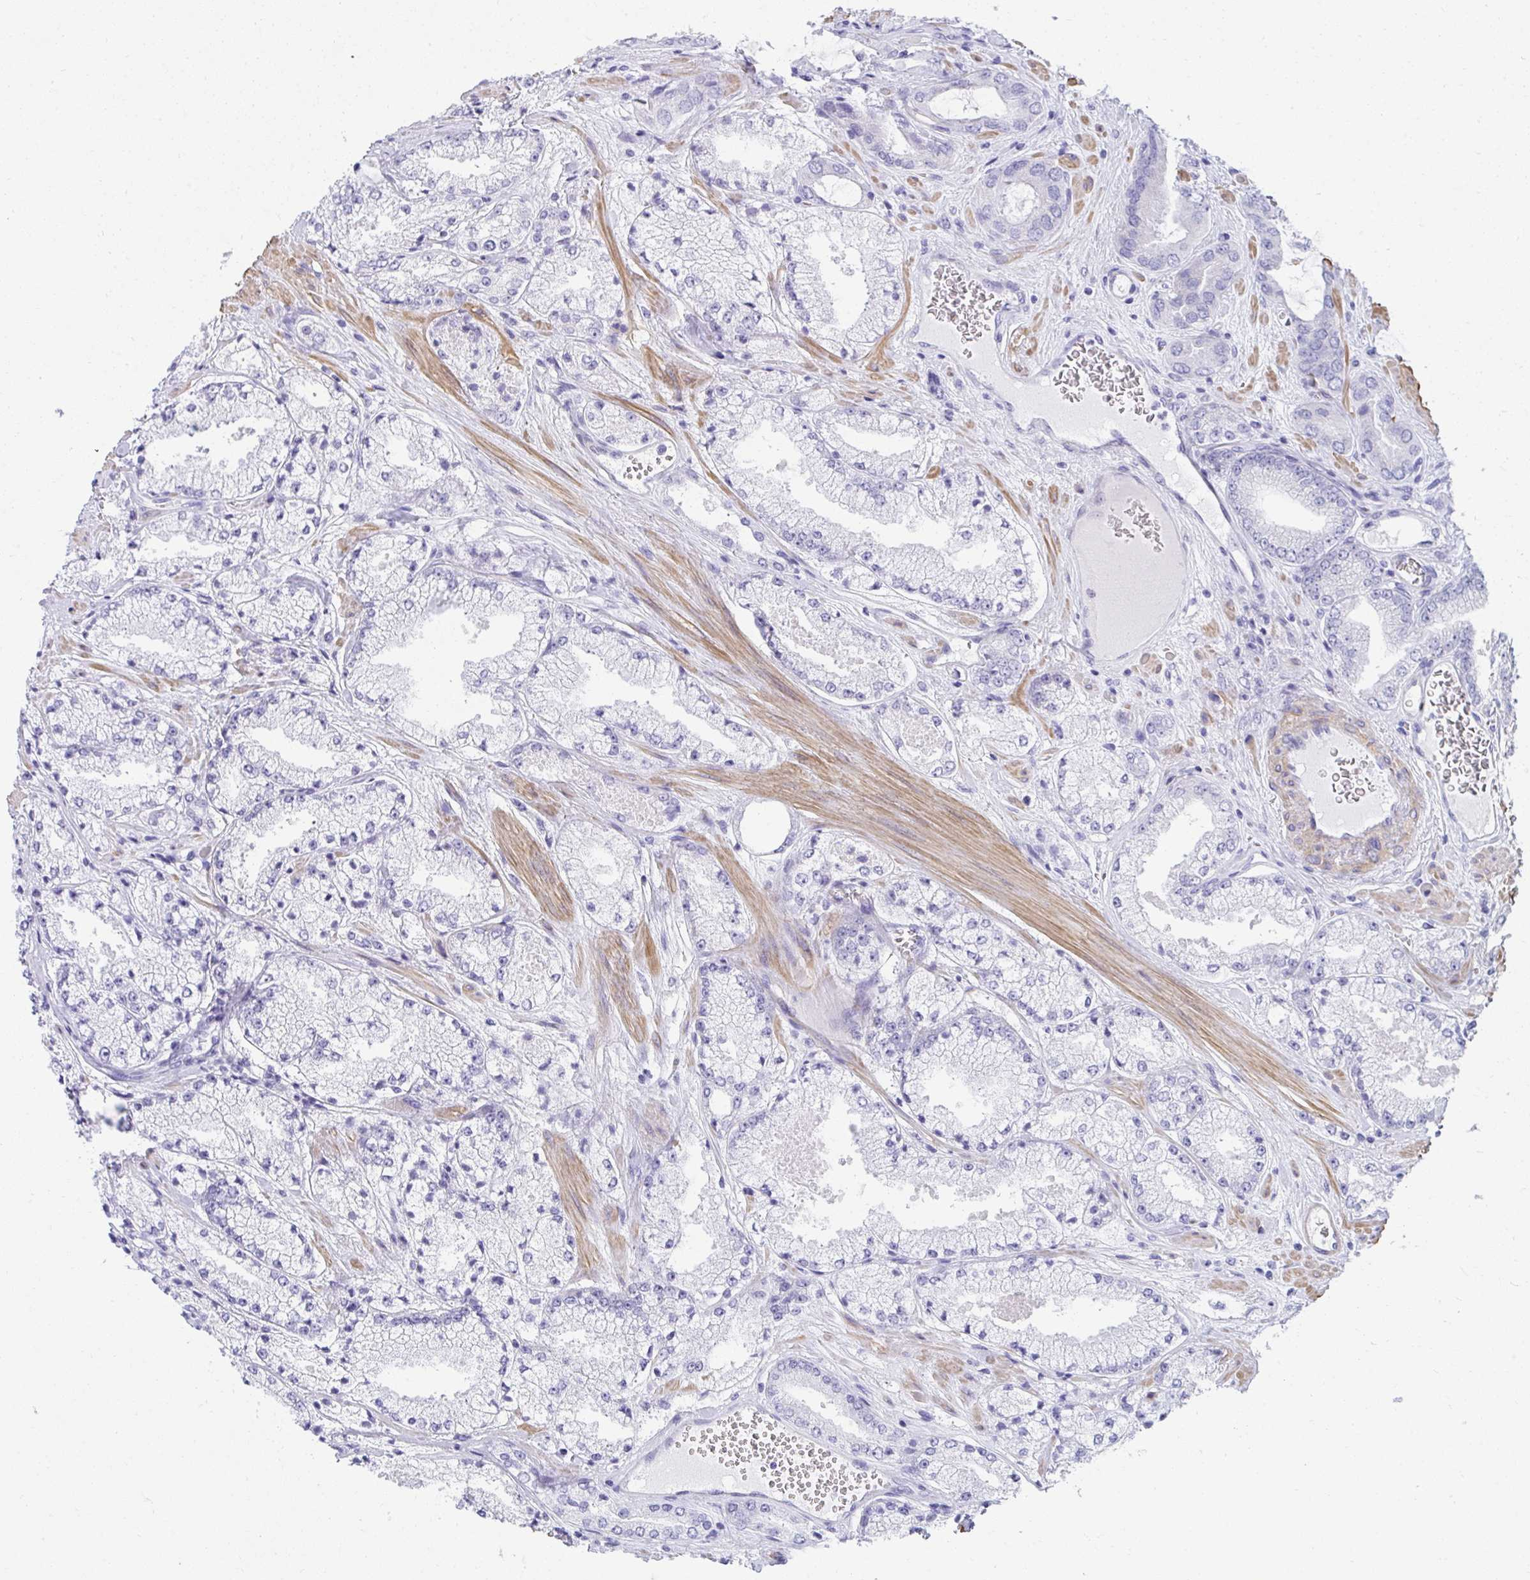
{"staining": {"intensity": "negative", "quantity": "none", "location": "none"}, "tissue": "prostate cancer", "cell_type": "Tumor cells", "image_type": "cancer", "snomed": [{"axis": "morphology", "description": "Adenocarcinoma, High grade"}, {"axis": "topography", "description": "Prostate"}], "caption": "The micrograph displays no significant staining in tumor cells of prostate adenocarcinoma (high-grade).", "gene": "PUS7L", "patient": {"sex": "male", "age": 63}}